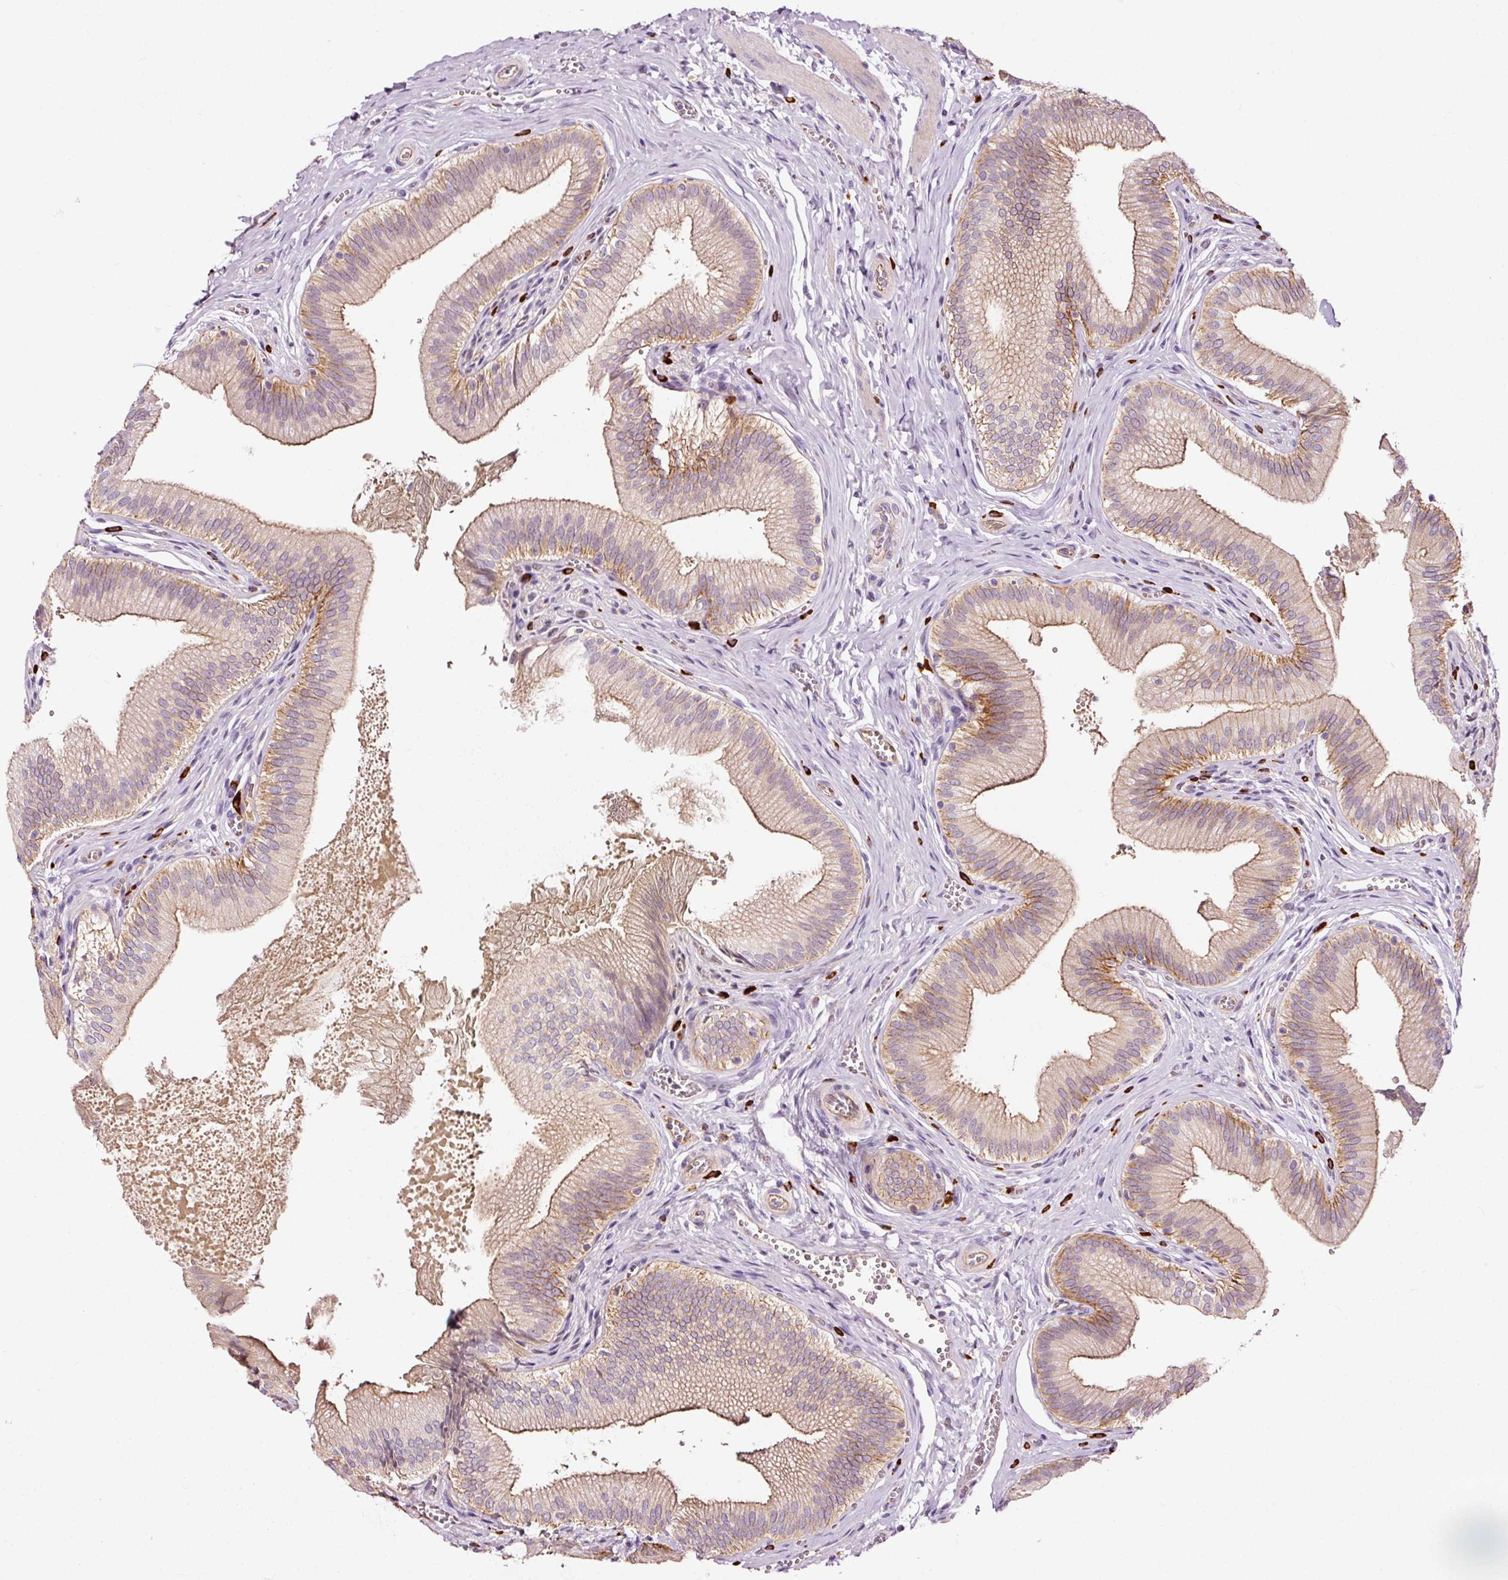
{"staining": {"intensity": "moderate", "quantity": ">75%", "location": "cytoplasmic/membranous"}, "tissue": "gallbladder", "cell_type": "Glandular cells", "image_type": "normal", "snomed": [{"axis": "morphology", "description": "Normal tissue, NOS"}, {"axis": "topography", "description": "Gallbladder"}], "caption": "Moderate cytoplasmic/membranous protein expression is seen in about >75% of glandular cells in gallbladder. The protein is stained brown, and the nuclei are stained in blue (DAB IHC with brightfield microscopy, high magnification).", "gene": "ABCB4", "patient": {"sex": "male", "age": 17}}